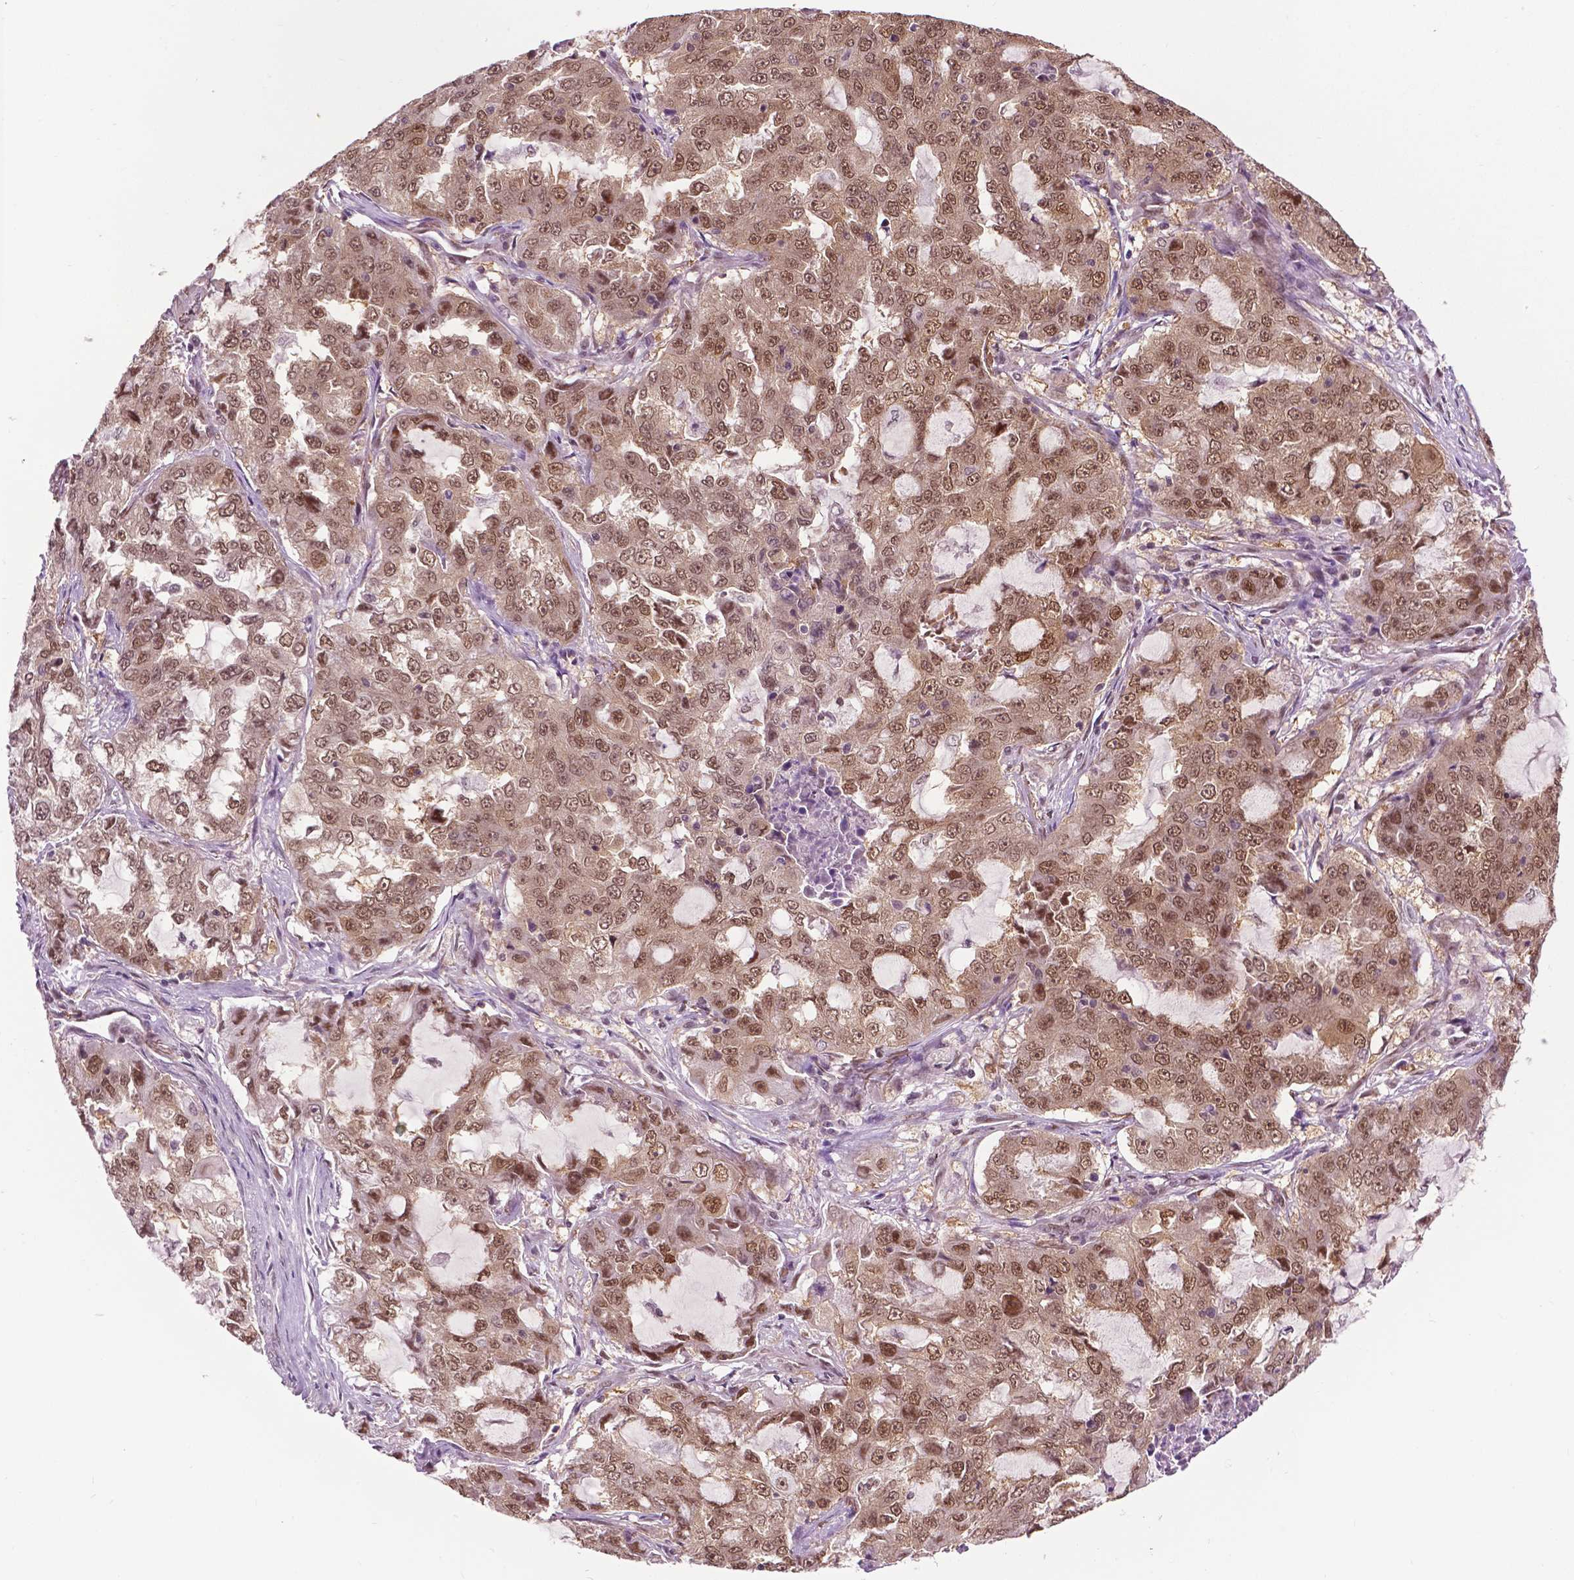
{"staining": {"intensity": "moderate", "quantity": ">75%", "location": "nuclear"}, "tissue": "lung cancer", "cell_type": "Tumor cells", "image_type": "cancer", "snomed": [{"axis": "morphology", "description": "Adenocarcinoma, NOS"}, {"axis": "topography", "description": "Lung"}], "caption": "High-magnification brightfield microscopy of adenocarcinoma (lung) stained with DAB (3,3'-diaminobenzidine) (brown) and counterstained with hematoxylin (blue). tumor cells exhibit moderate nuclear positivity is appreciated in approximately>75% of cells.", "gene": "UBQLN4", "patient": {"sex": "female", "age": 61}}